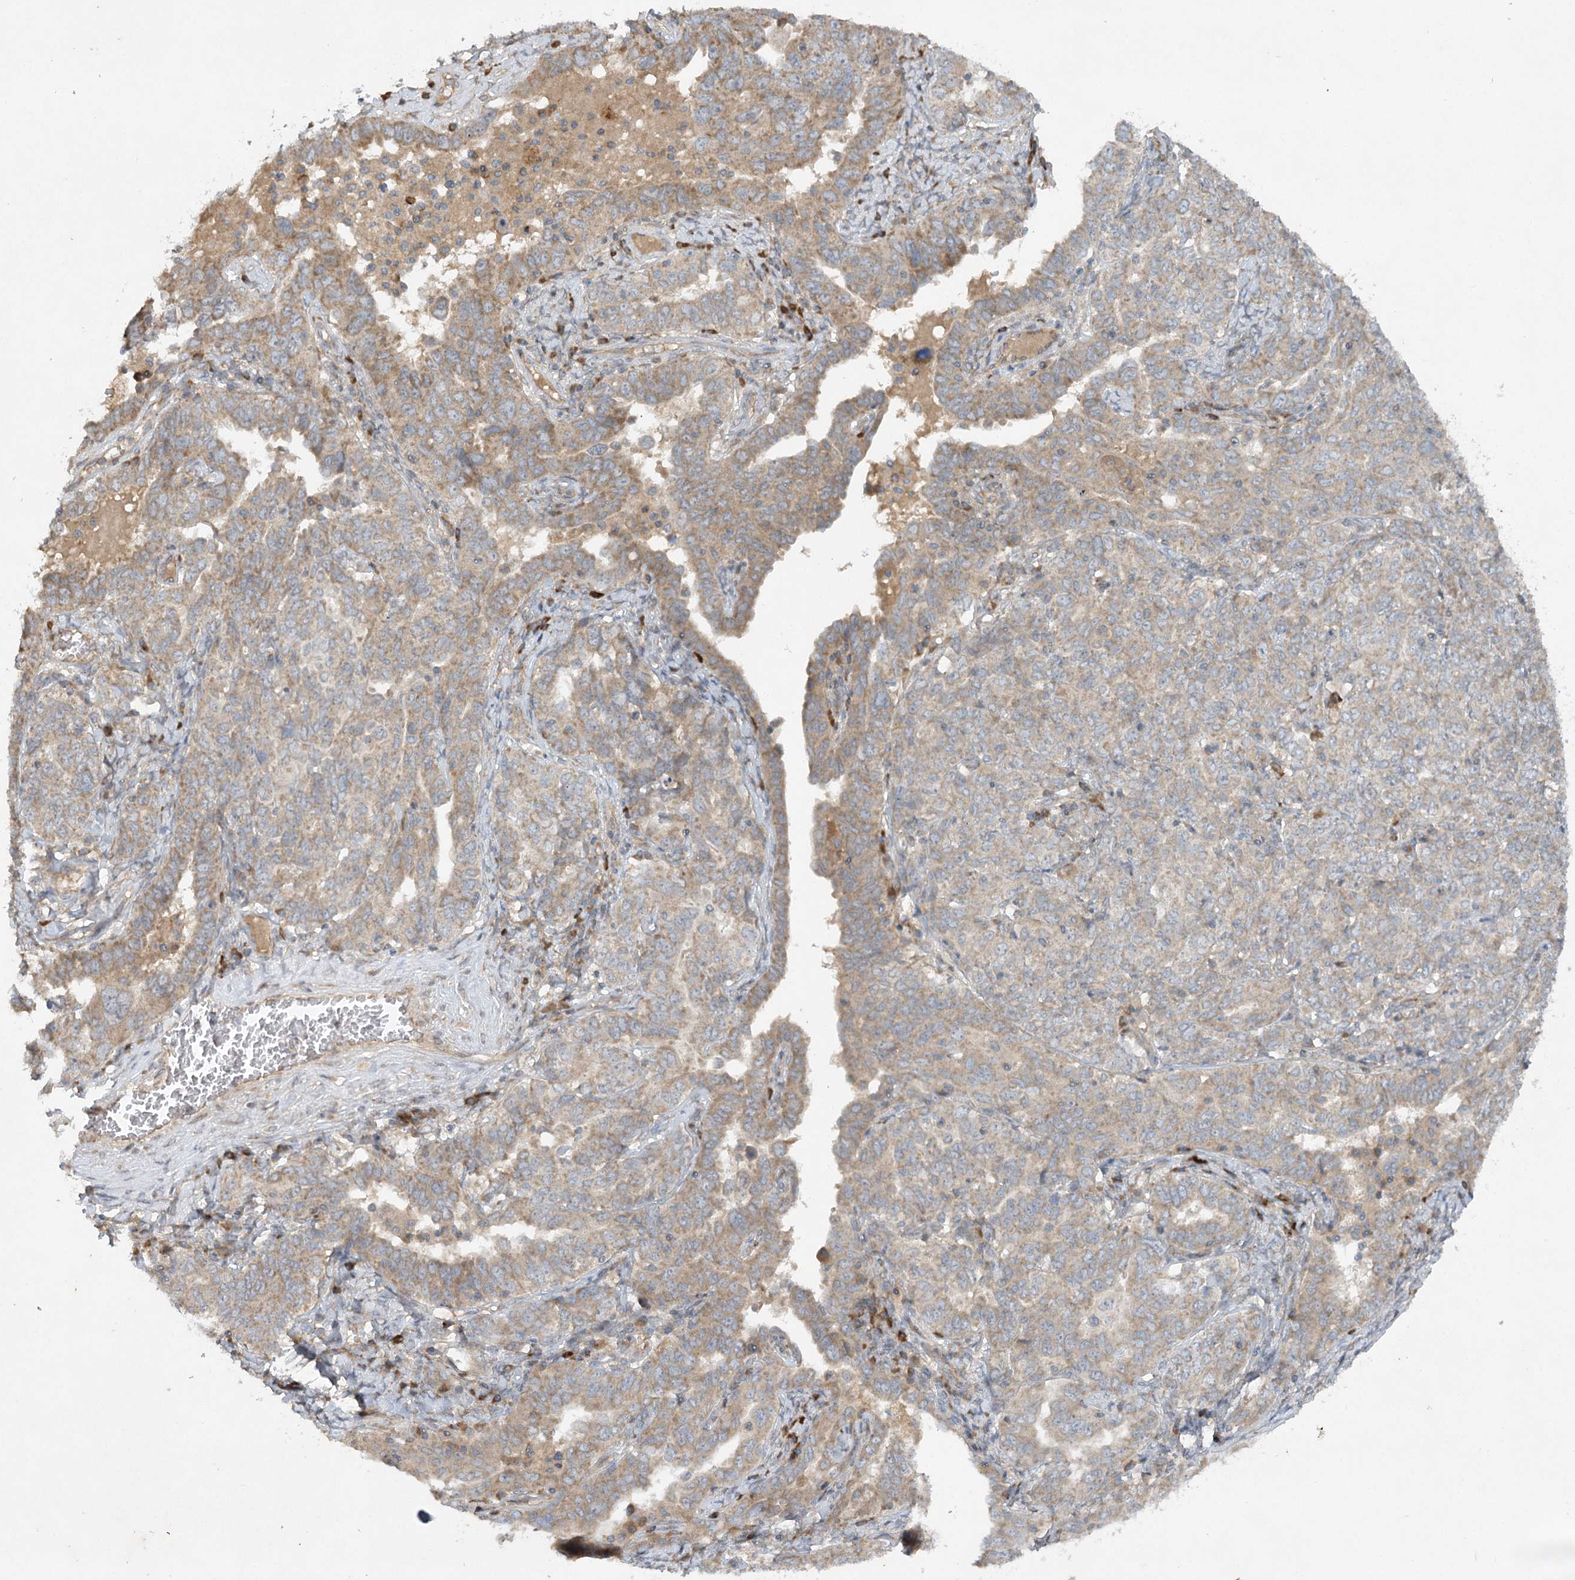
{"staining": {"intensity": "weak", "quantity": ">75%", "location": "cytoplasmic/membranous"}, "tissue": "ovarian cancer", "cell_type": "Tumor cells", "image_type": "cancer", "snomed": [{"axis": "morphology", "description": "Carcinoma, endometroid"}, {"axis": "topography", "description": "Ovary"}], "caption": "This micrograph exhibits ovarian cancer (endometroid carcinoma) stained with IHC to label a protein in brown. The cytoplasmic/membranous of tumor cells show weak positivity for the protein. Nuclei are counter-stained blue.", "gene": "TRAF3IP1", "patient": {"sex": "female", "age": 62}}